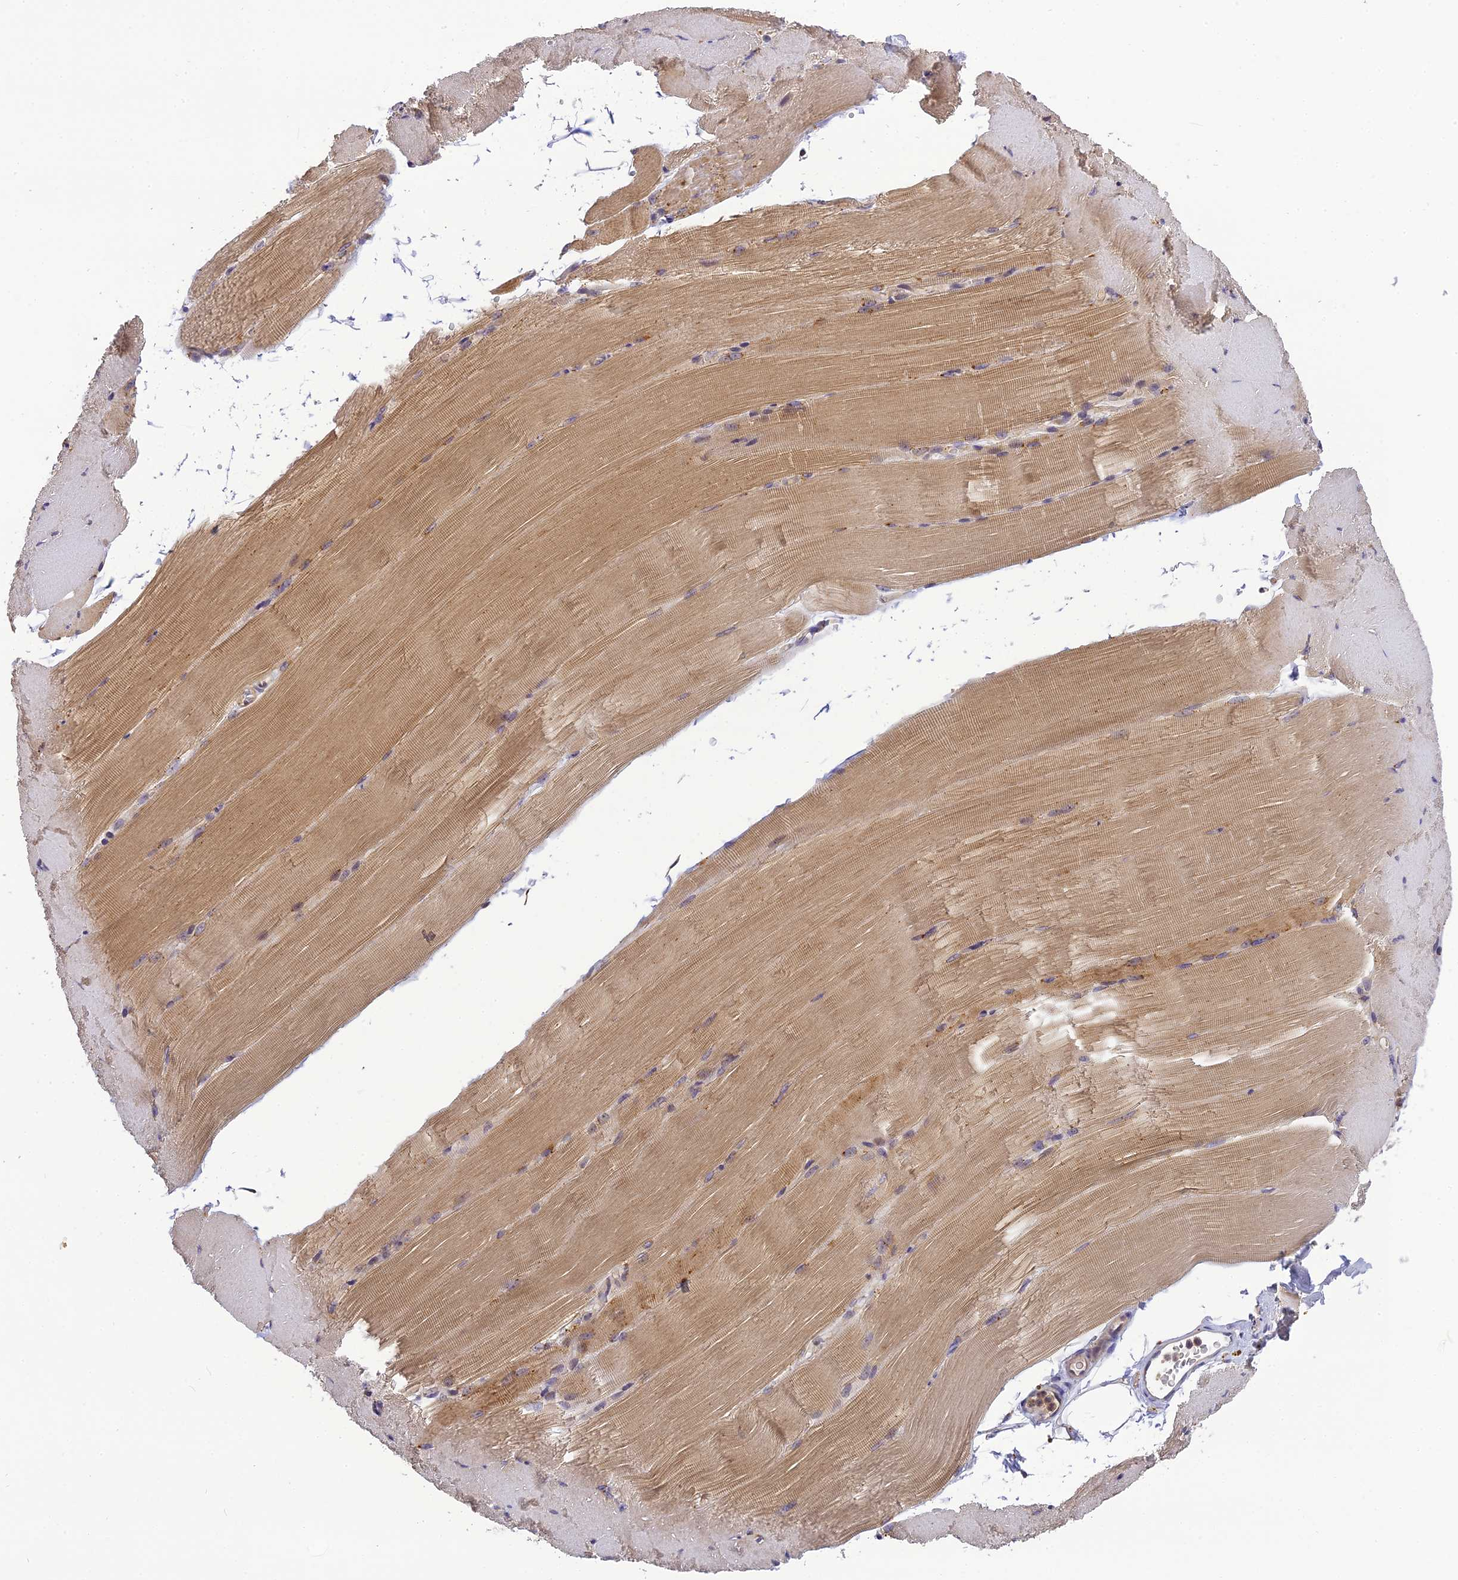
{"staining": {"intensity": "moderate", "quantity": "25%-75%", "location": "cytoplasmic/membranous"}, "tissue": "skeletal muscle", "cell_type": "Myocytes", "image_type": "normal", "snomed": [{"axis": "morphology", "description": "Normal tissue, NOS"}, {"axis": "topography", "description": "Skeletal muscle"}, {"axis": "topography", "description": "Parathyroid gland"}], "caption": "IHC (DAB) staining of benign human skeletal muscle exhibits moderate cytoplasmic/membranous protein staining in about 25%-75% of myocytes.", "gene": "FNIP2", "patient": {"sex": "female", "age": 37}}